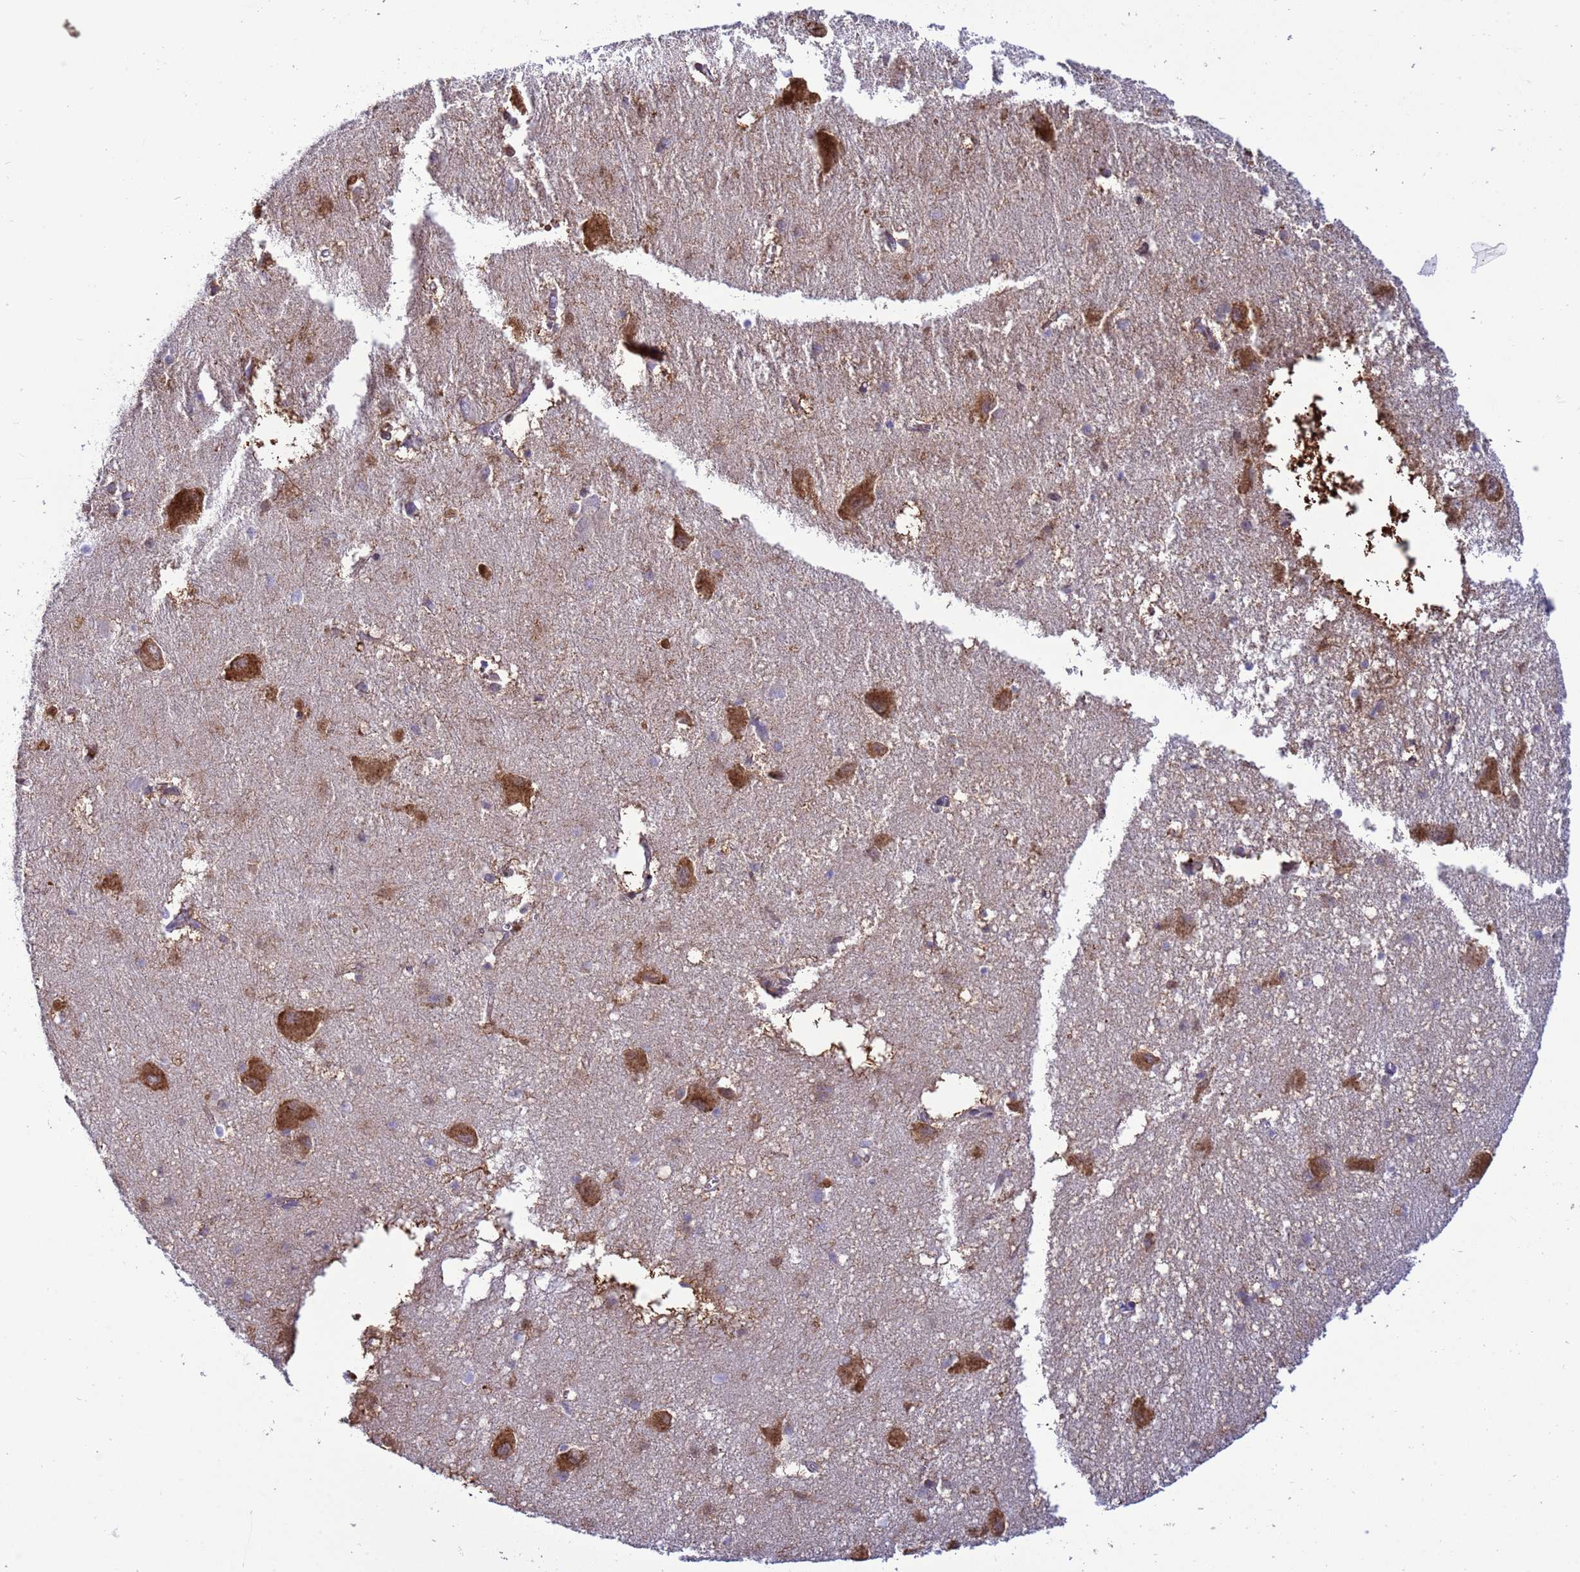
{"staining": {"intensity": "strong", "quantity": "25%-75%", "location": "cytoplasmic/membranous,nuclear"}, "tissue": "caudate", "cell_type": "Glial cells", "image_type": "normal", "snomed": [{"axis": "morphology", "description": "Normal tissue, NOS"}, {"axis": "topography", "description": "Lateral ventricle wall"}], "caption": "Caudate stained with a brown dye shows strong cytoplasmic/membranous,nuclear positive positivity in about 25%-75% of glial cells.", "gene": "EZR", "patient": {"sex": "male", "age": 37}}